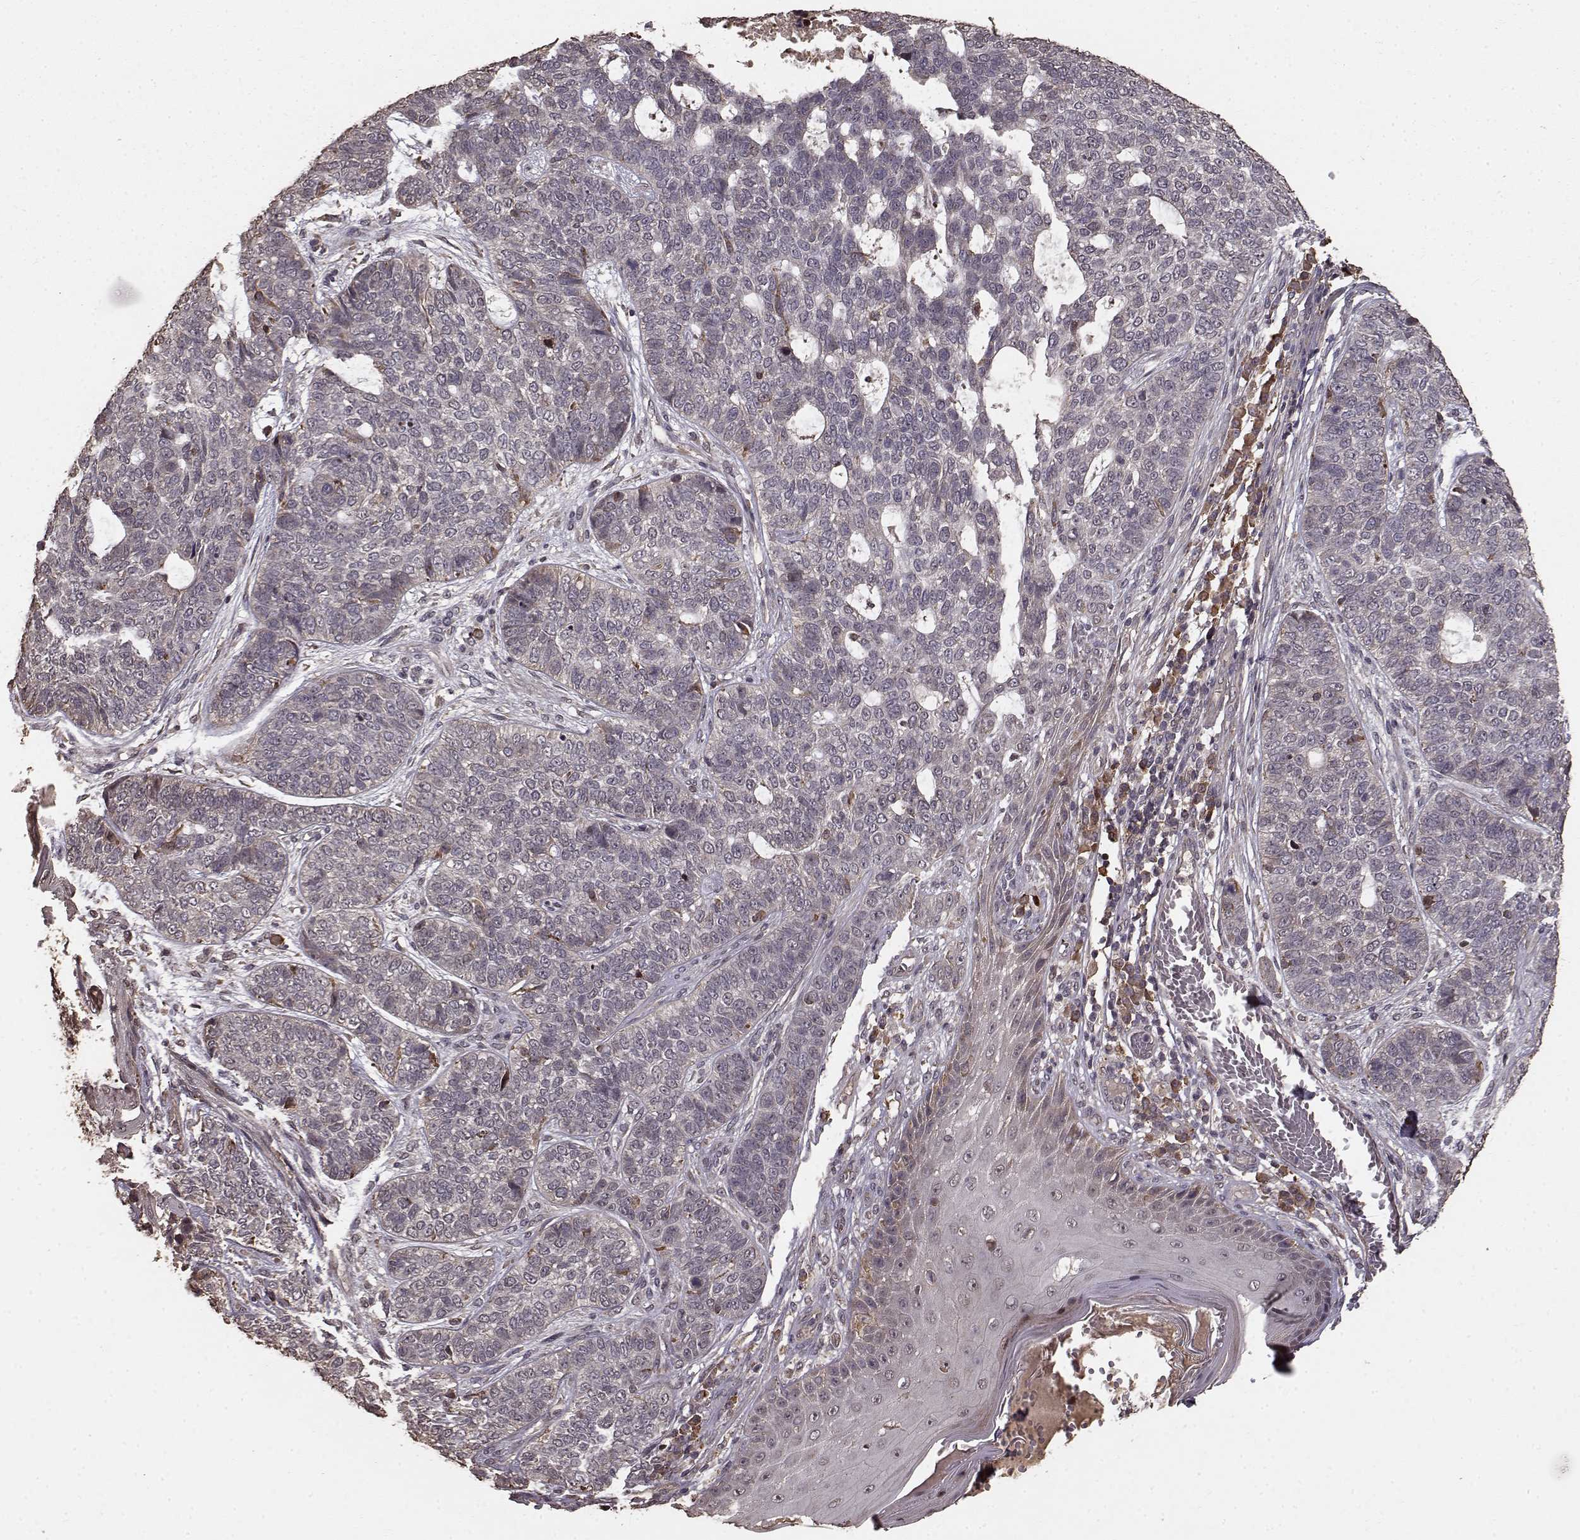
{"staining": {"intensity": "weak", "quantity": "25%-75%", "location": "cytoplasmic/membranous"}, "tissue": "skin cancer", "cell_type": "Tumor cells", "image_type": "cancer", "snomed": [{"axis": "morphology", "description": "Basal cell carcinoma"}, {"axis": "topography", "description": "Skin"}], "caption": "An immunohistochemistry histopathology image of neoplastic tissue is shown. Protein staining in brown highlights weak cytoplasmic/membranous positivity in skin basal cell carcinoma within tumor cells.", "gene": "USP15", "patient": {"sex": "female", "age": 69}}